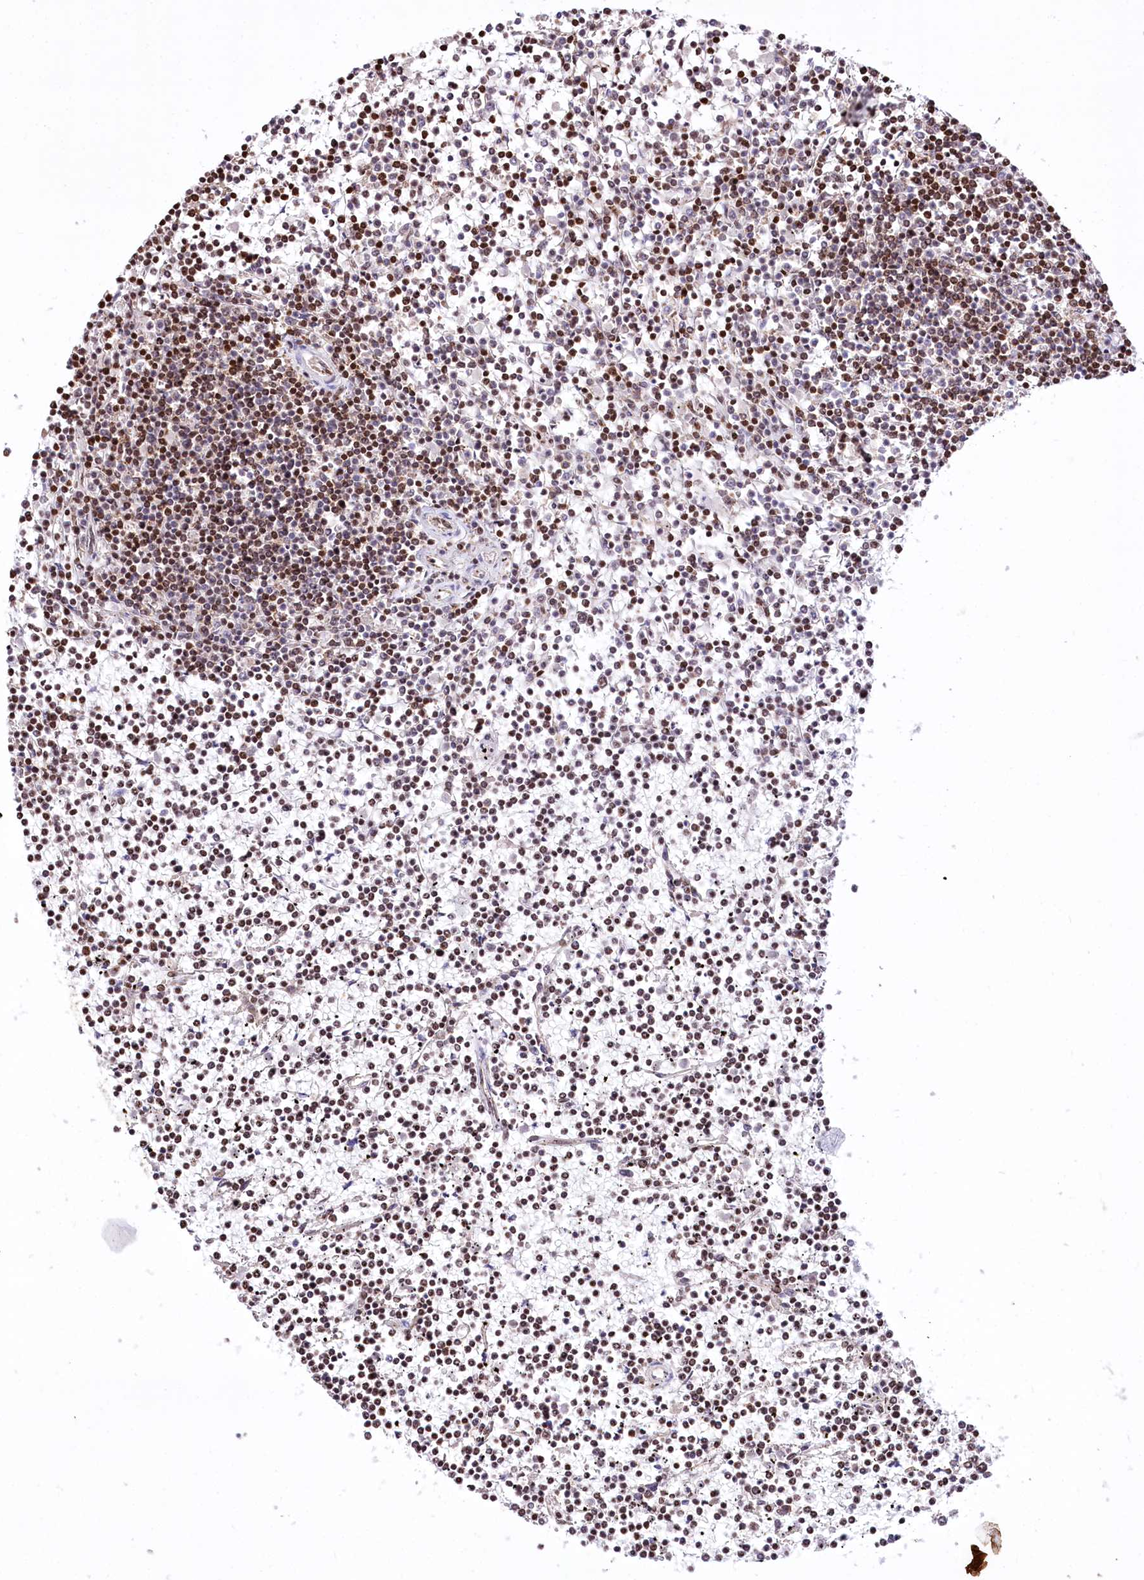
{"staining": {"intensity": "moderate", "quantity": "25%-75%", "location": "nuclear"}, "tissue": "lymphoma", "cell_type": "Tumor cells", "image_type": "cancer", "snomed": [{"axis": "morphology", "description": "Malignant lymphoma, non-Hodgkin's type, Low grade"}, {"axis": "topography", "description": "Spleen"}], "caption": "Lymphoma stained with a brown dye reveals moderate nuclear positive positivity in about 25%-75% of tumor cells.", "gene": "ZFYVE27", "patient": {"sex": "female", "age": 19}}